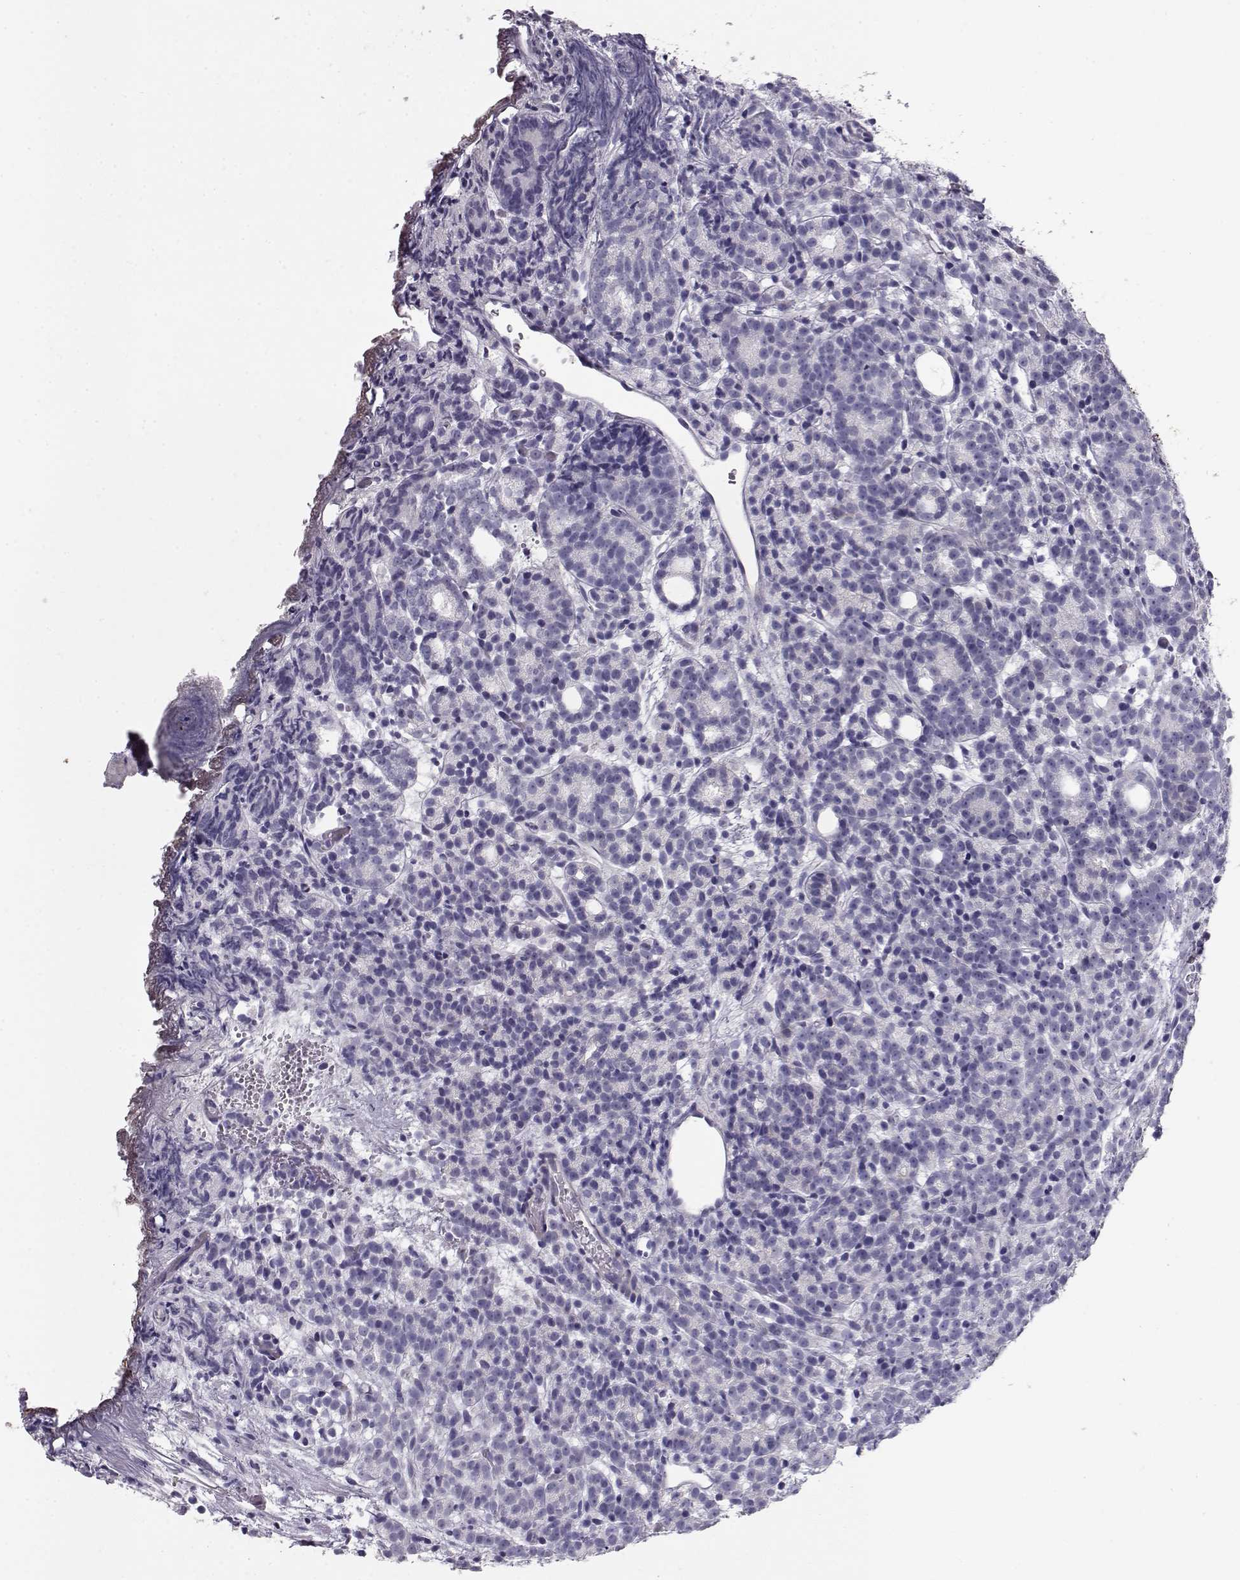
{"staining": {"intensity": "negative", "quantity": "none", "location": "none"}, "tissue": "prostate cancer", "cell_type": "Tumor cells", "image_type": "cancer", "snomed": [{"axis": "morphology", "description": "Adenocarcinoma, High grade"}, {"axis": "topography", "description": "Prostate"}], "caption": "This is an immunohistochemistry histopathology image of human prostate high-grade adenocarcinoma. There is no positivity in tumor cells.", "gene": "RD3", "patient": {"sex": "male", "age": 53}}